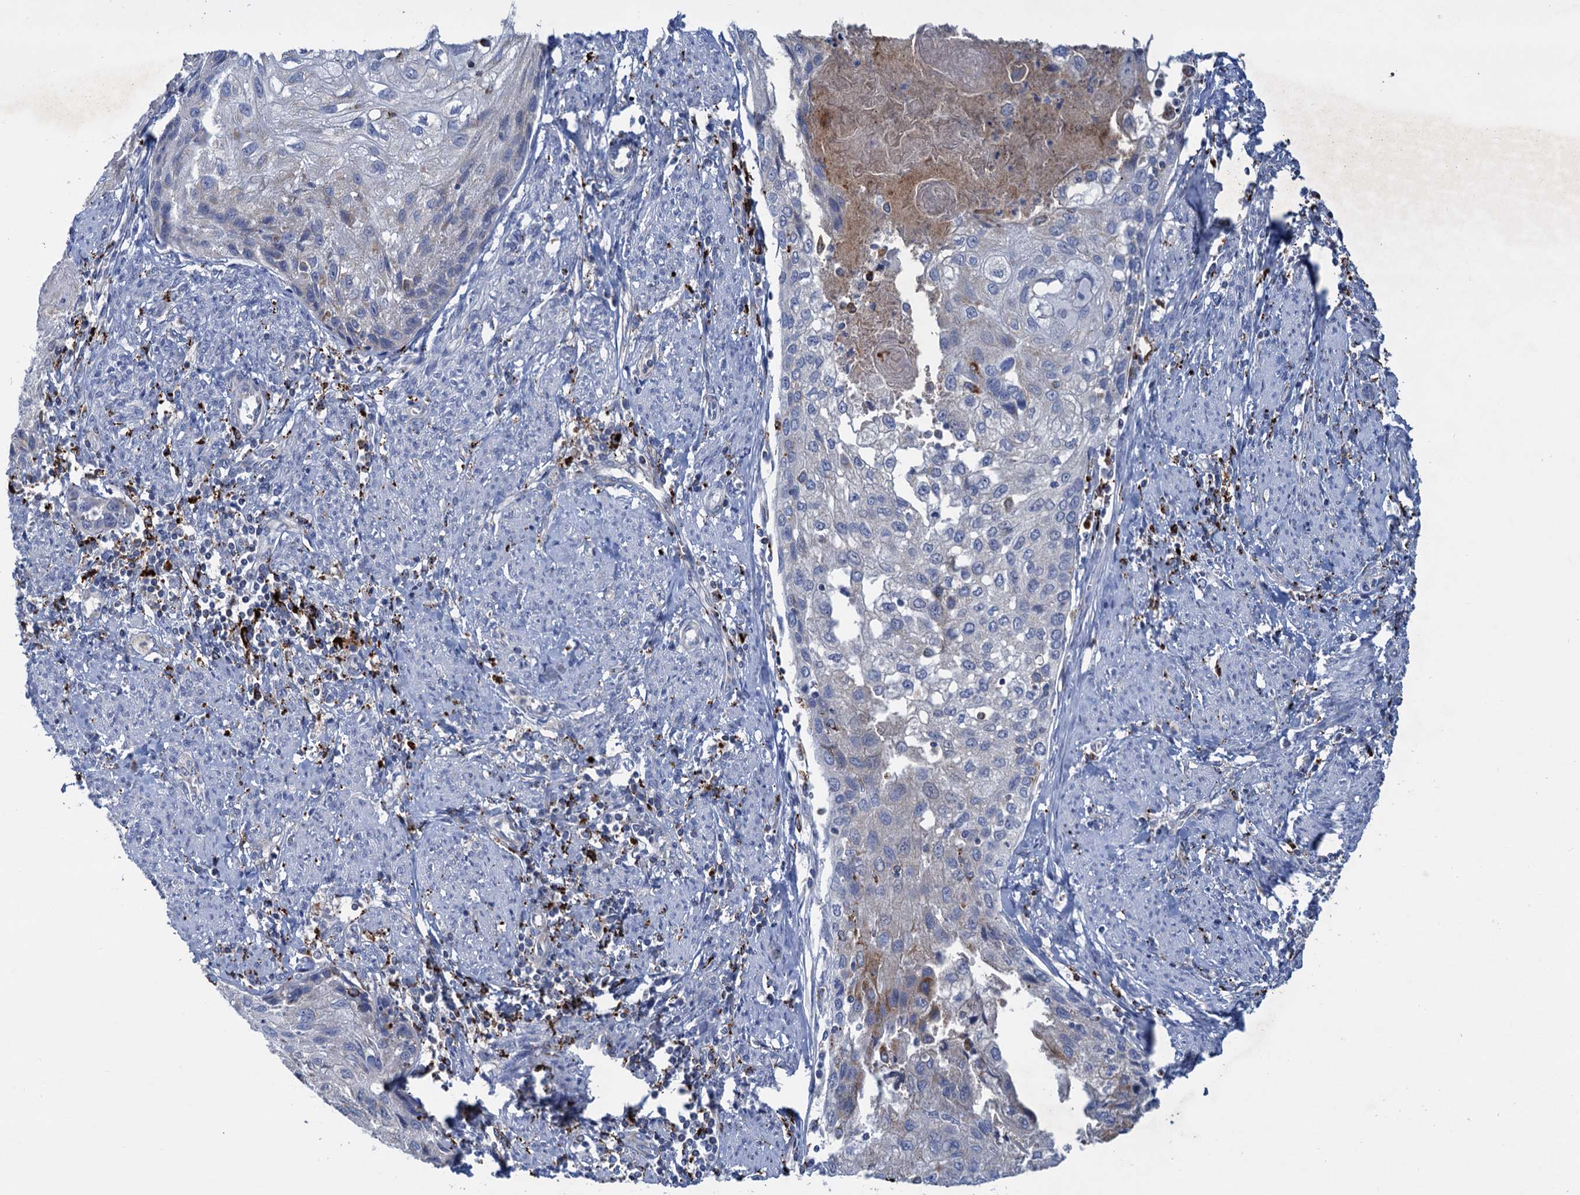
{"staining": {"intensity": "negative", "quantity": "none", "location": "none"}, "tissue": "cervical cancer", "cell_type": "Tumor cells", "image_type": "cancer", "snomed": [{"axis": "morphology", "description": "Squamous cell carcinoma, NOS"}, {"axis": "topography", "description": "Cervix"}], "caption": "The histopathology image exhibits no significant staining in tumor cells of squamous cell carcinoma (cervical).", "gene": "ANKS3", "patient": {"sex": "female", "age": 67}}